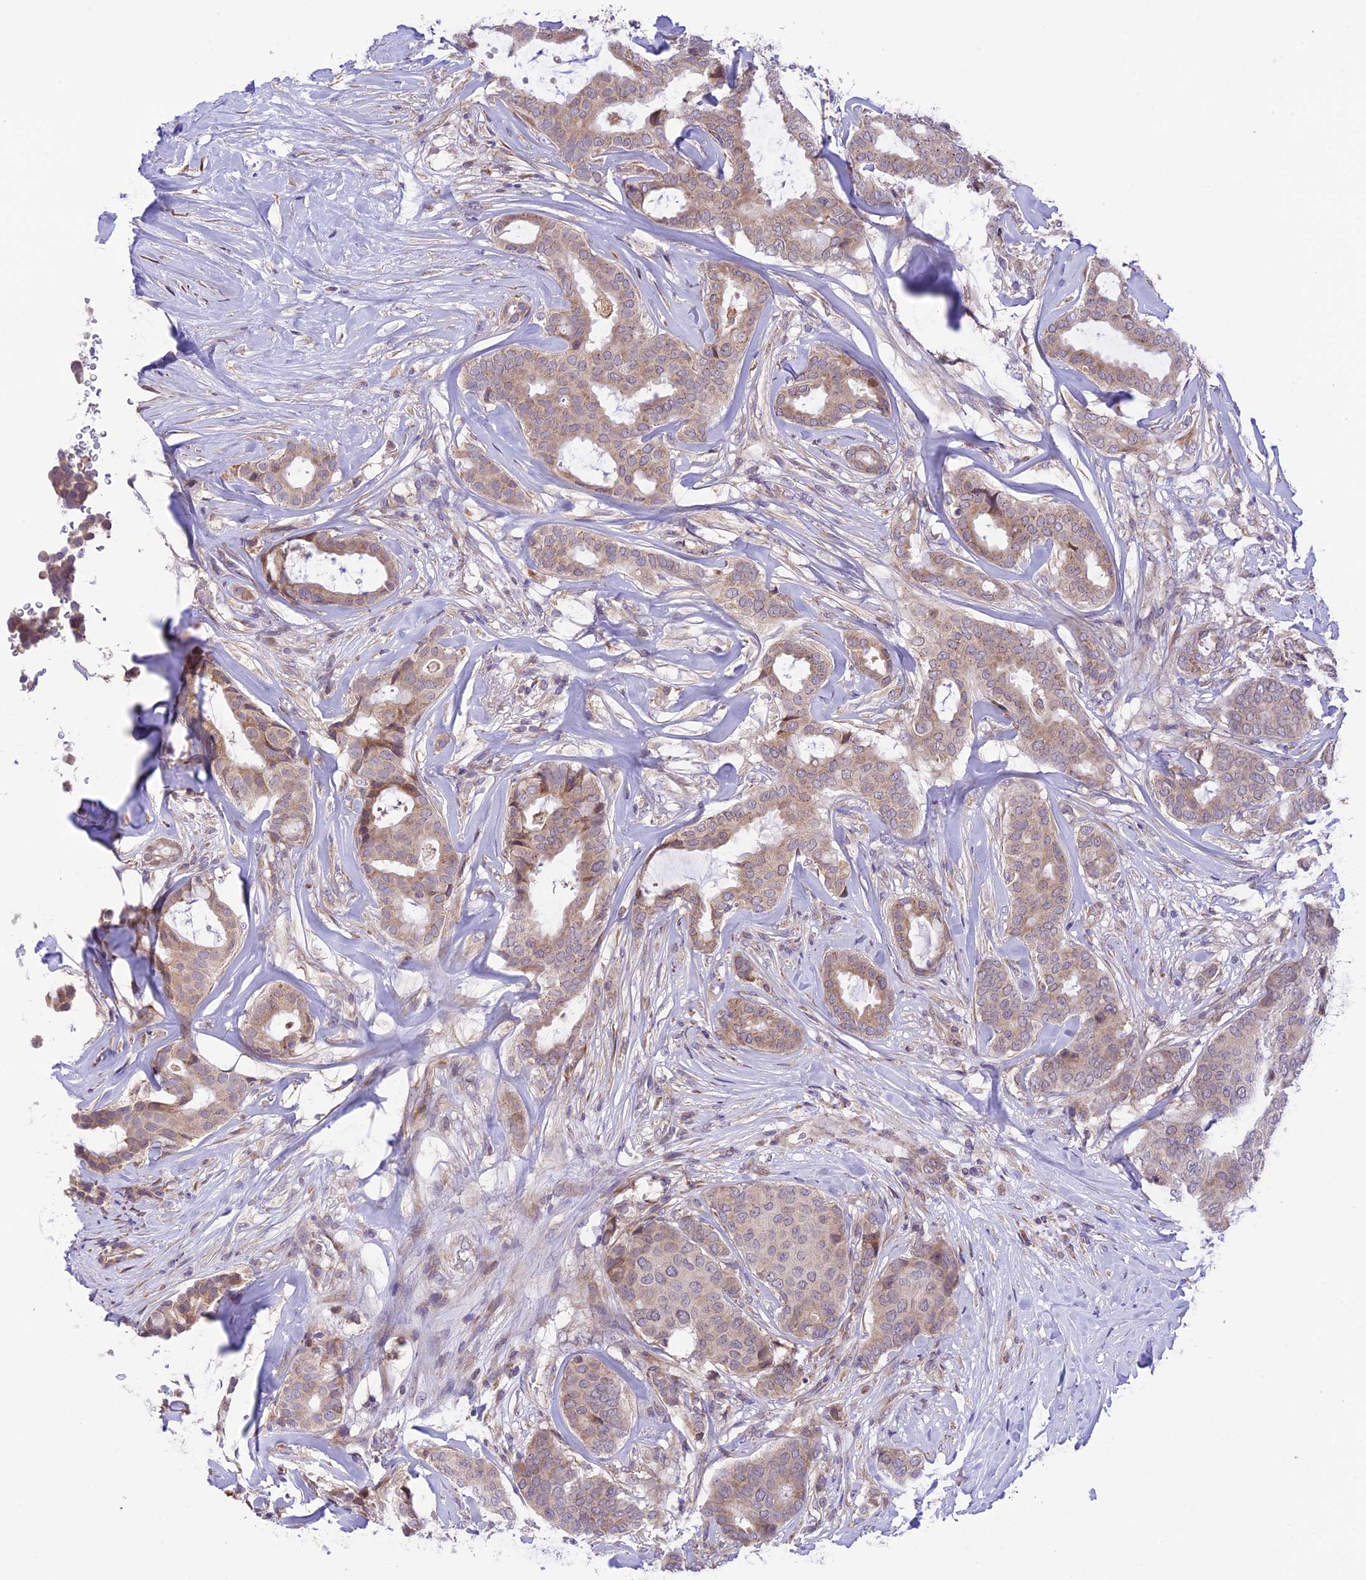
{"staining": {"intensity": "weak", "quantity": "25%-75%", "location": "cytoplasmic/membranous"}, "tissue": "breast cancer", "cell_type": "Tumor cells", "image_type": "cancer", "snomed": [{"axis": "morphology", "description": "Duct carcinoma"}, {"axis": "topography", "description": "Breast"}], "caption": "Brown immunohistochemical staining in human invasive ductal carcinoma (breast) shows weak cytoplasmic/membranous positivity in about 25%-75% of tumor cells.", "gene": "ARMCX6", "patient": {"sex": "female", "age": 75}}